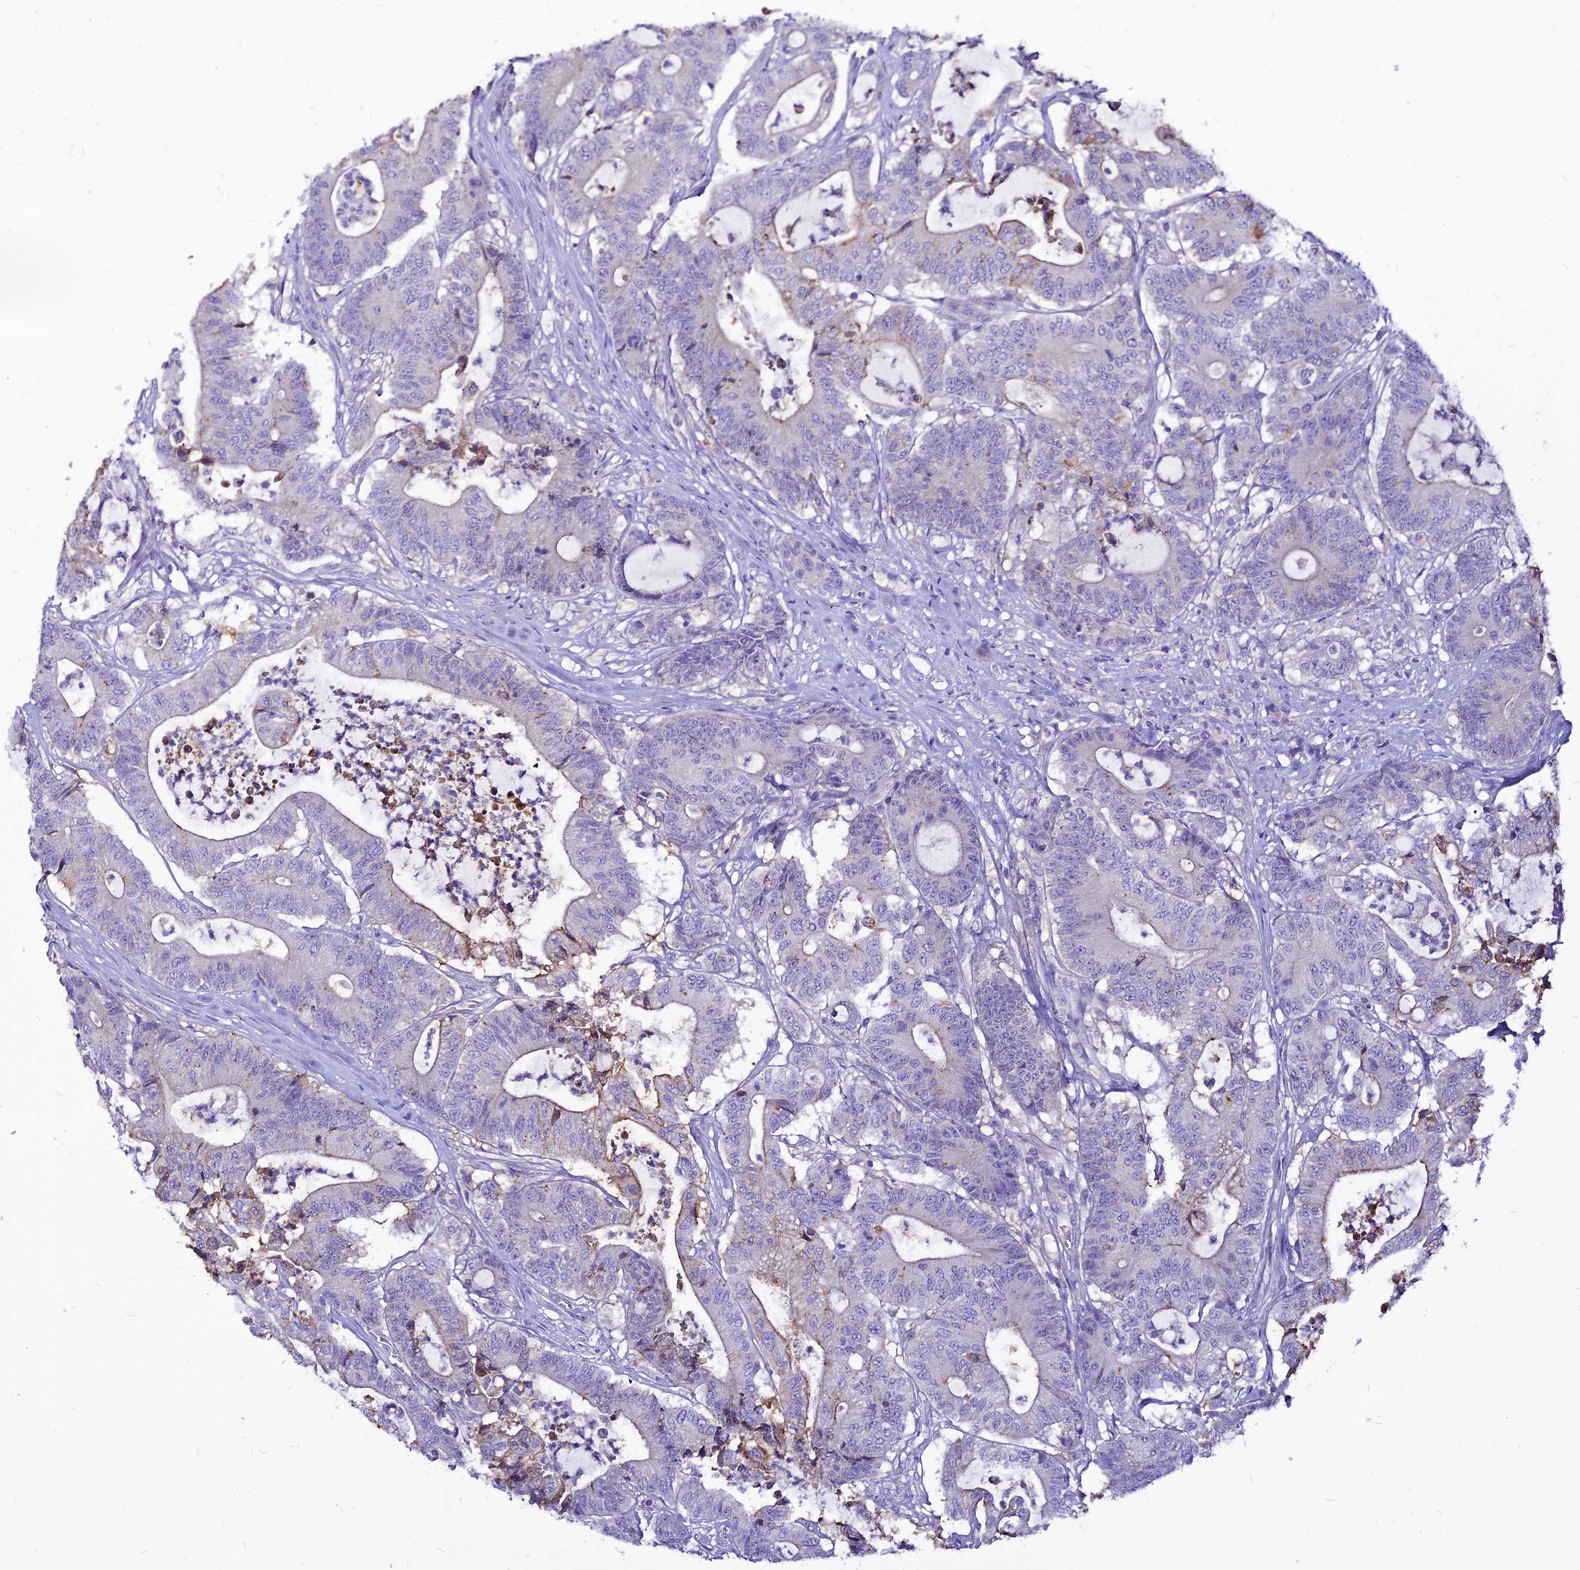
{"staining": {"intensity": "moderate", "quantity": "<25%", "location": "cytoplasmic/membranous"}, "tissue": "colorectal cancer", "cell_type": "Tumor cells", "image_type": "cancer", "snomed": [{"axis": "morphology", "description": "Adenocarcinoma, NOS"}, {"axis": "topography", "description": "Colon"}], "caption": "Immunohistochemistry histopathology image of neoplastic tissue: human adenocarcinoma (colorectal) stained using immunohistochemistry exhibits low levels of moderate protein expression localized specifically in the cytoplasmic/membranous of tumor cells, appearing as a cytoplasmic/membranous brown color.", "gene": "CZIB", "patient": {"sex": "female", "age": 84}}